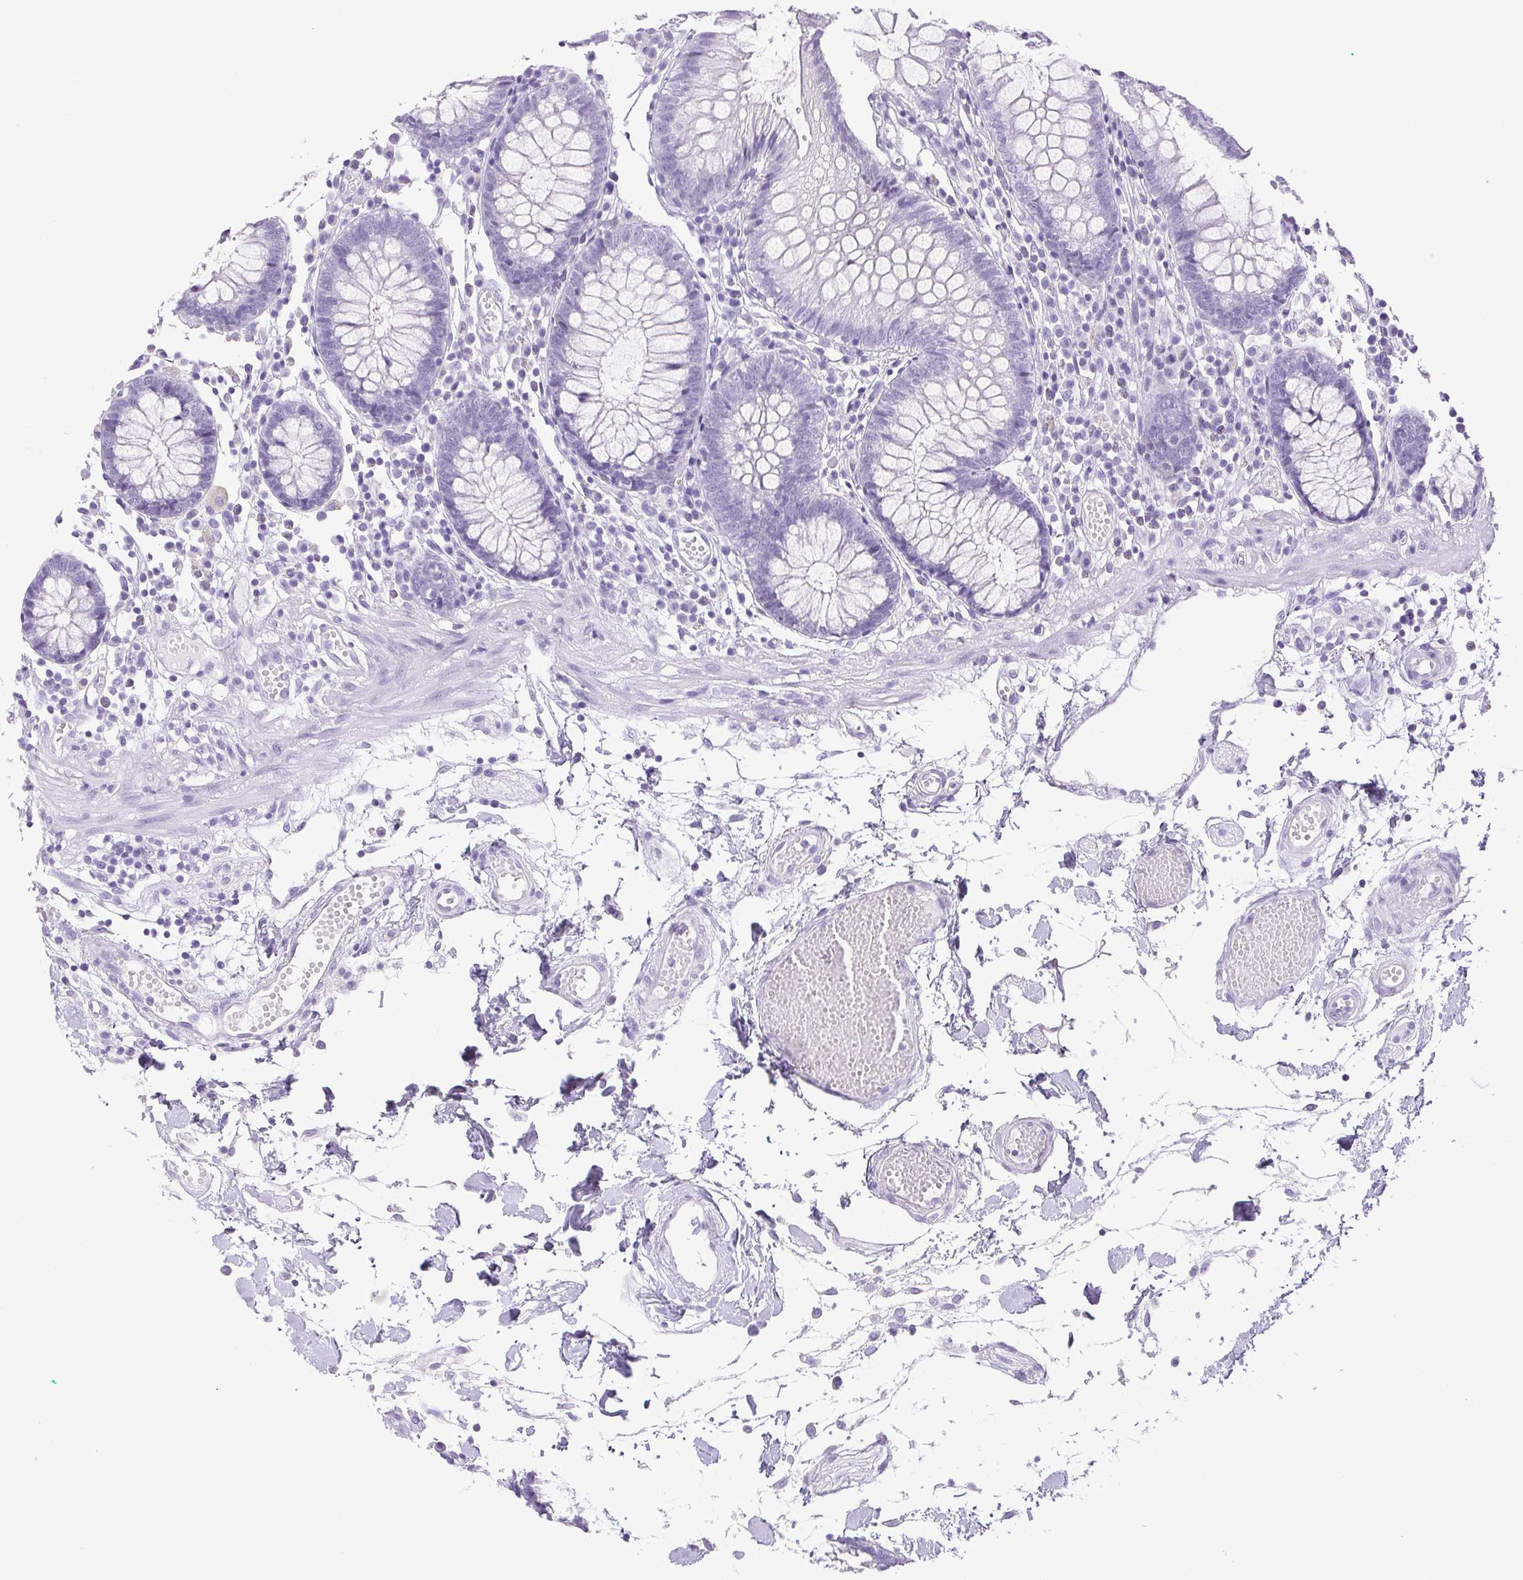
{"staining": {"intensity": "negative", "quantity": "none", "location": "none"}, "tissue": "colon", "cell_type": "Endothelial cells", "image_type": "normal", "snomed": [{"axis": "morphology", "description": "Normal tissue, NOS"}, {"axis": "morphology", "description": "Adenocarcinoma, NOS"}, {"axis": "topography", "description": "Colon"}], "caption": "The photomicrograph reveals no significant positivity in endothelial cells of colon.", "gene": "HLA", "patient": {"sex": "male", "age": 83}}